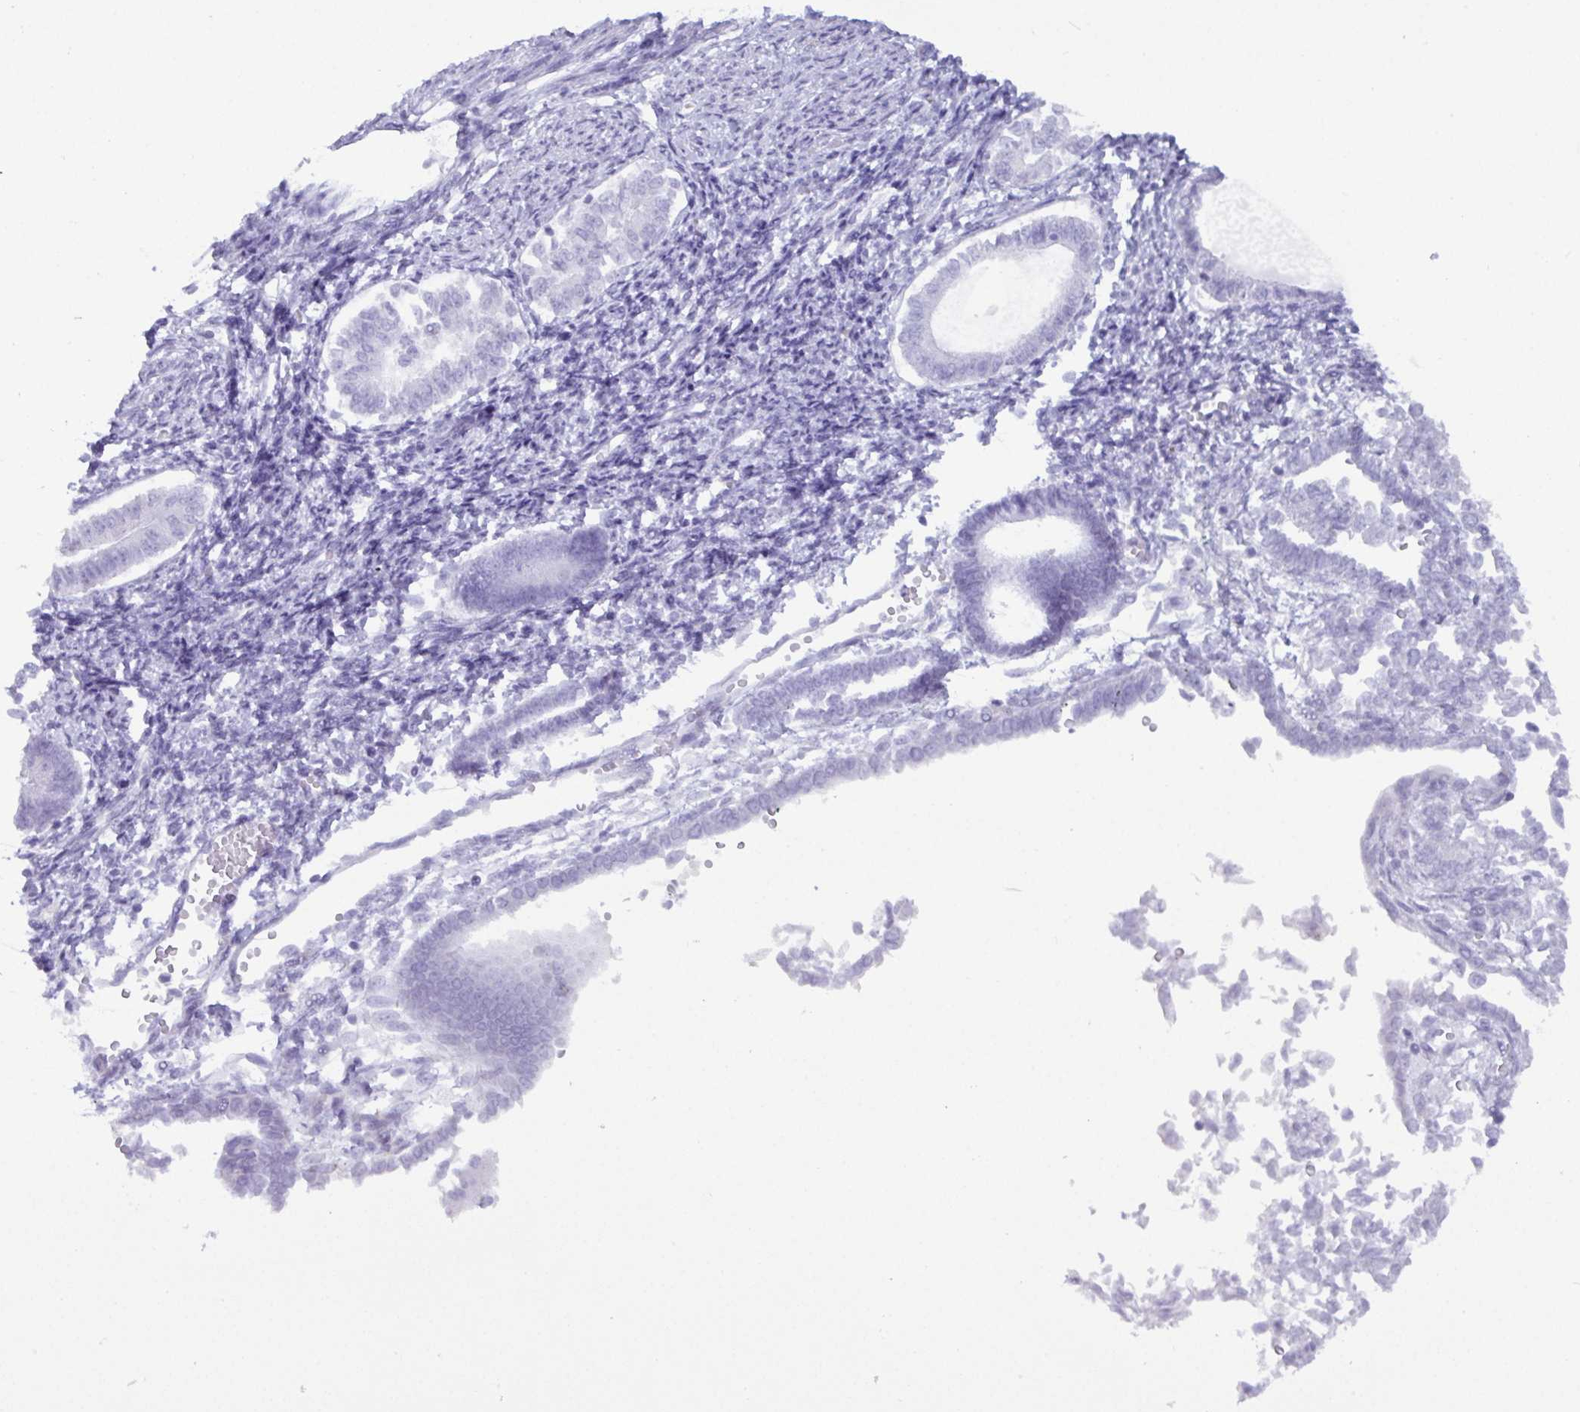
{"staining": {"intensity": "negative", "quantity": "none", "location": "none"}, "tissue": "endometrial cancer", "cell_type": "Tumor cells", "image_type": "cancer", "snomed": [{"axis": "morphology", "description": "Adenocarcinoma, NOS"}, {"axis": "topography", "description": "Endometrium"}], "caption": "There is no significant positivity in tumor cells of endometrial cancer (adenocarcinoma).", "gene": "C4orf33", "patient": {"sex": "female", "age": 65}}